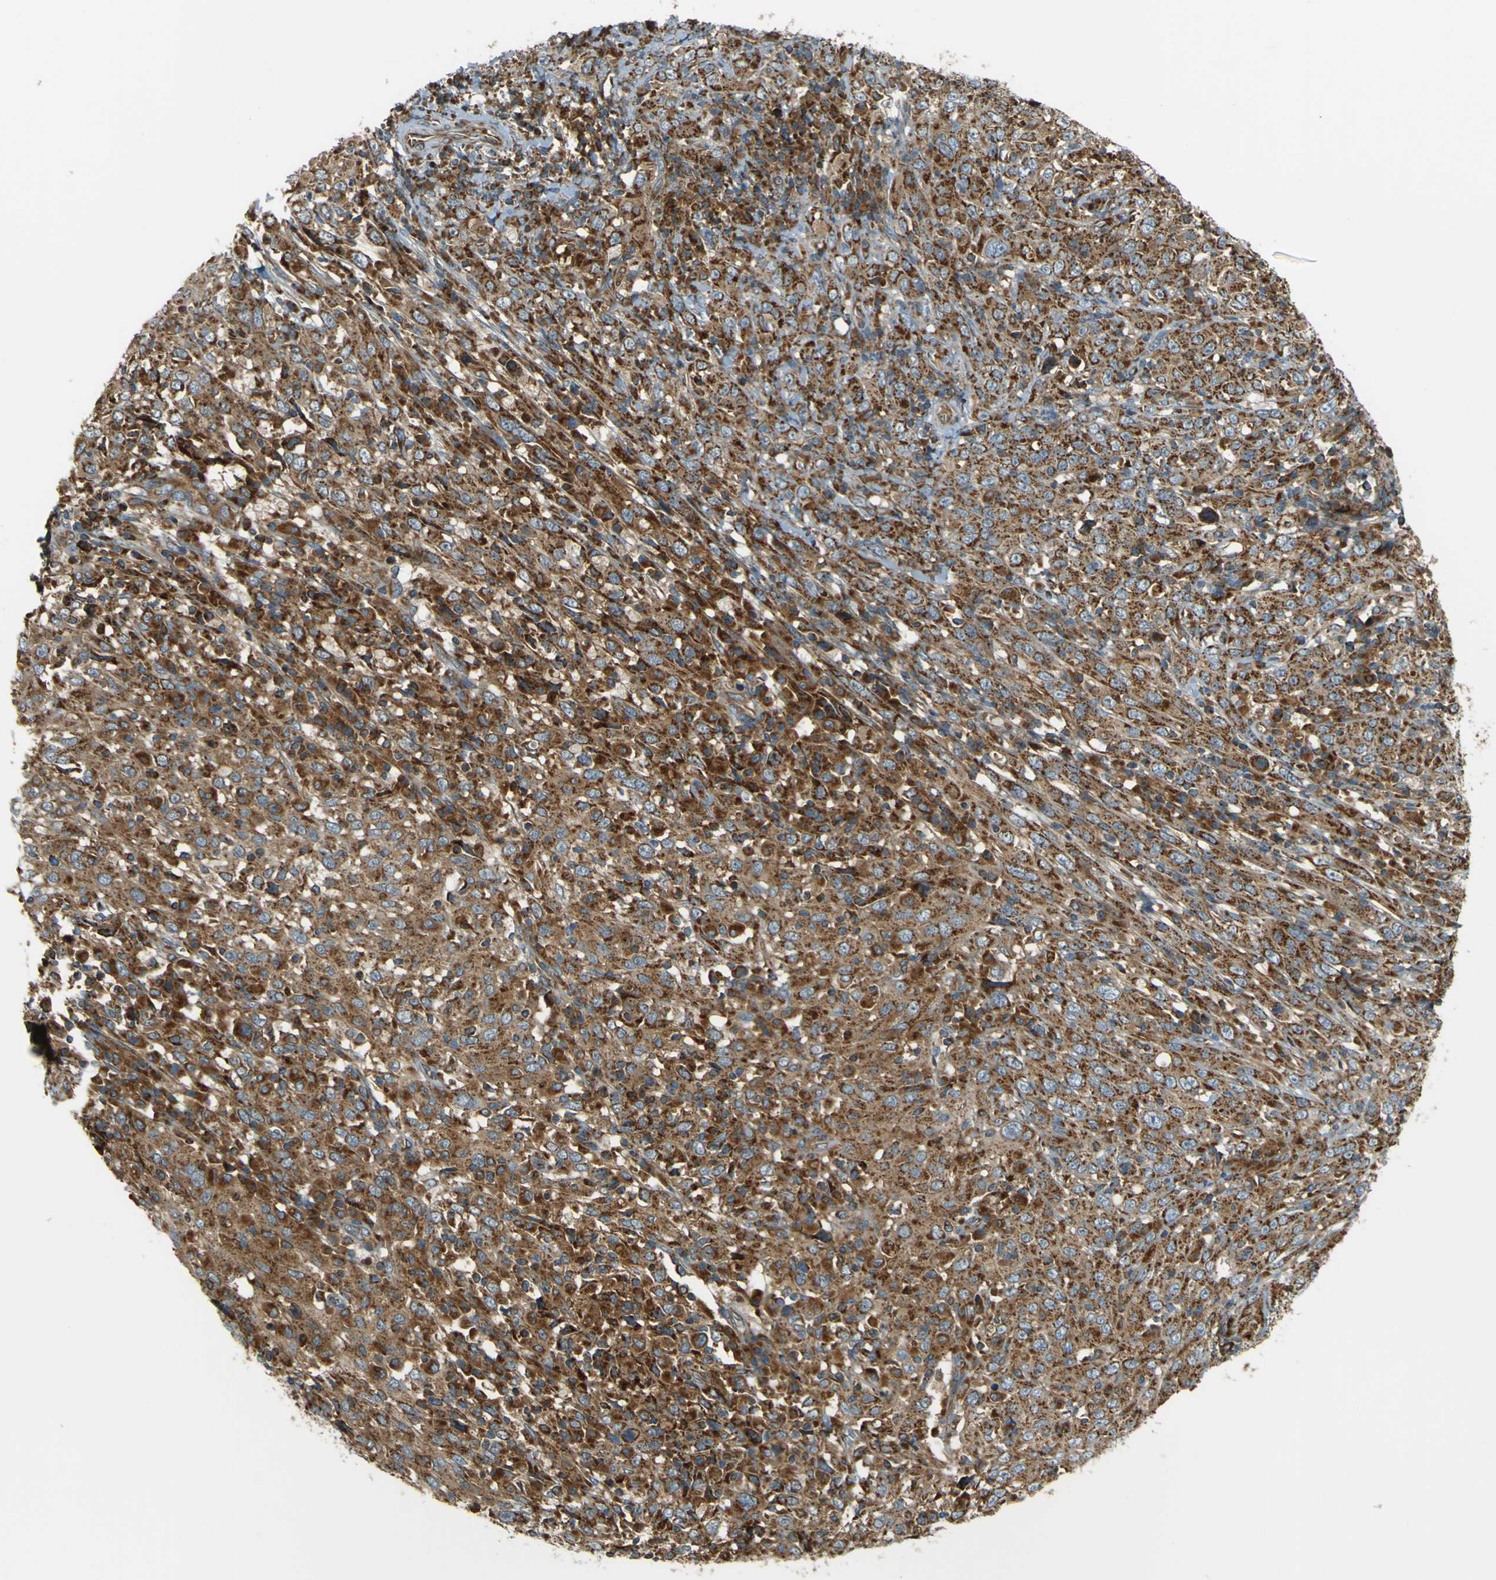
{"staining": {"intensity": "strong", "quantity": ">75%", "location": "cytoplasmic/membranous"}, "tissue": "cervical cancer", "cell_type": "Tumor cells", "image_type": "cancer", "snomed": [{"axis": "morphology", "description": "Squamous cell carcinoma, NOS"}, {"axis": "topography", "description": "Cervix"}], "caption": "DAB immunohistochemical staining of cervical squamous cell carcinoma exhibits strong cytoplasmic/membranous protein positivity in approximately >75% of tumor cells. The staining was performed using DAB (3,3'-diaminobenzidine), with brown indicating positive protein expression. Nuclei are stained blue with hematoxylin.", "gene": "DNAJC5", "patient": {"sex": "female", "age": 46}}